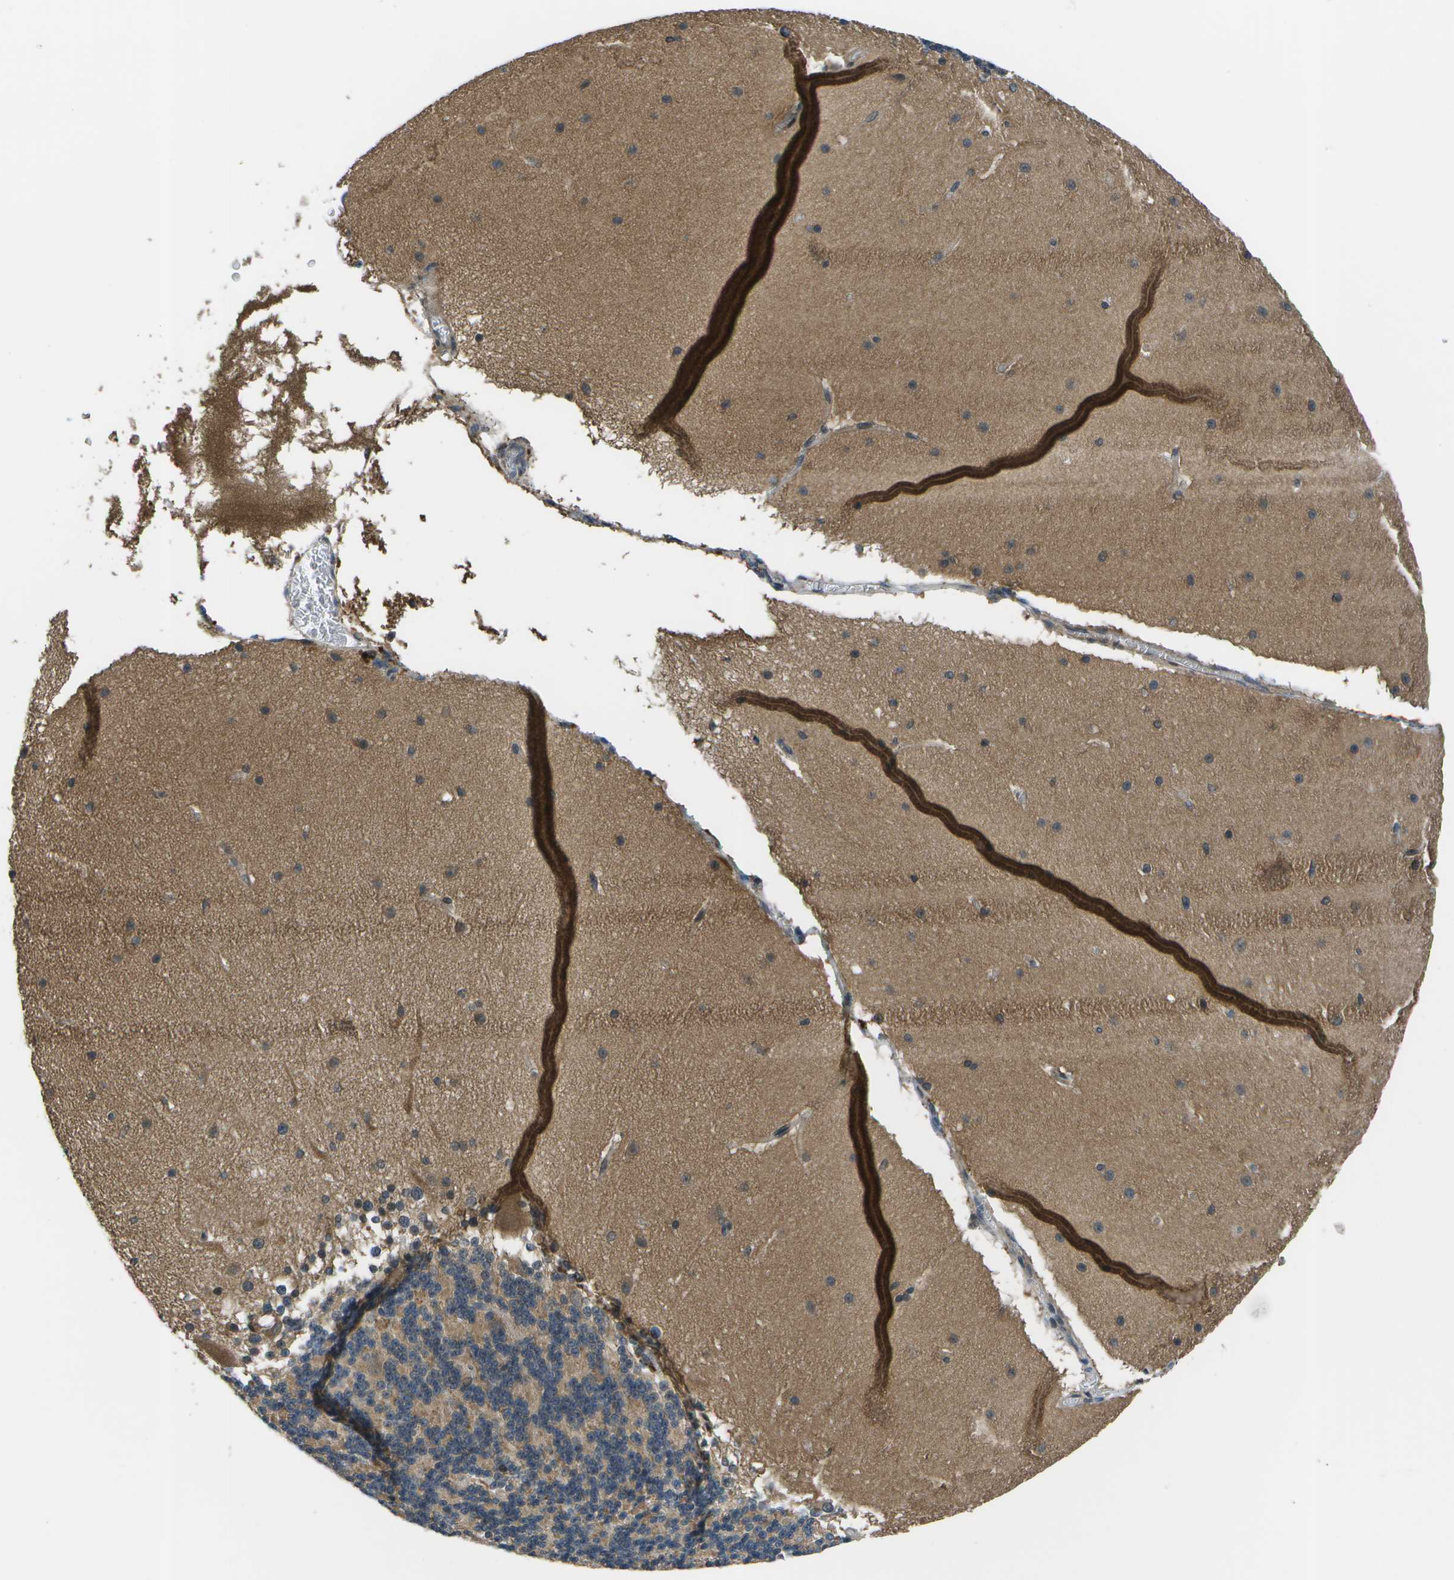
{"staining": {"intensity": "moderate", "quantity": "<25%", "location": "cytoplasmic/membranous"}, "tissue": "cerebellum", "cell_type": "Cells in granular layer", "image_type": "normal", "snomed": [{"axis": "morphology", "description": "Normal tissue, NOS"}, {"axis": "topography", "description": "Cerebellum"}], "caption": "An immunohistochemistry image of unremarkable tissue is shown. Protein staining in brown highlights moderate cytoplasmic/membranous positivity in cerebellum within cells in granular layer.", "gene": "ENPP5", "patient": {"sex": "female", "age": 19}}